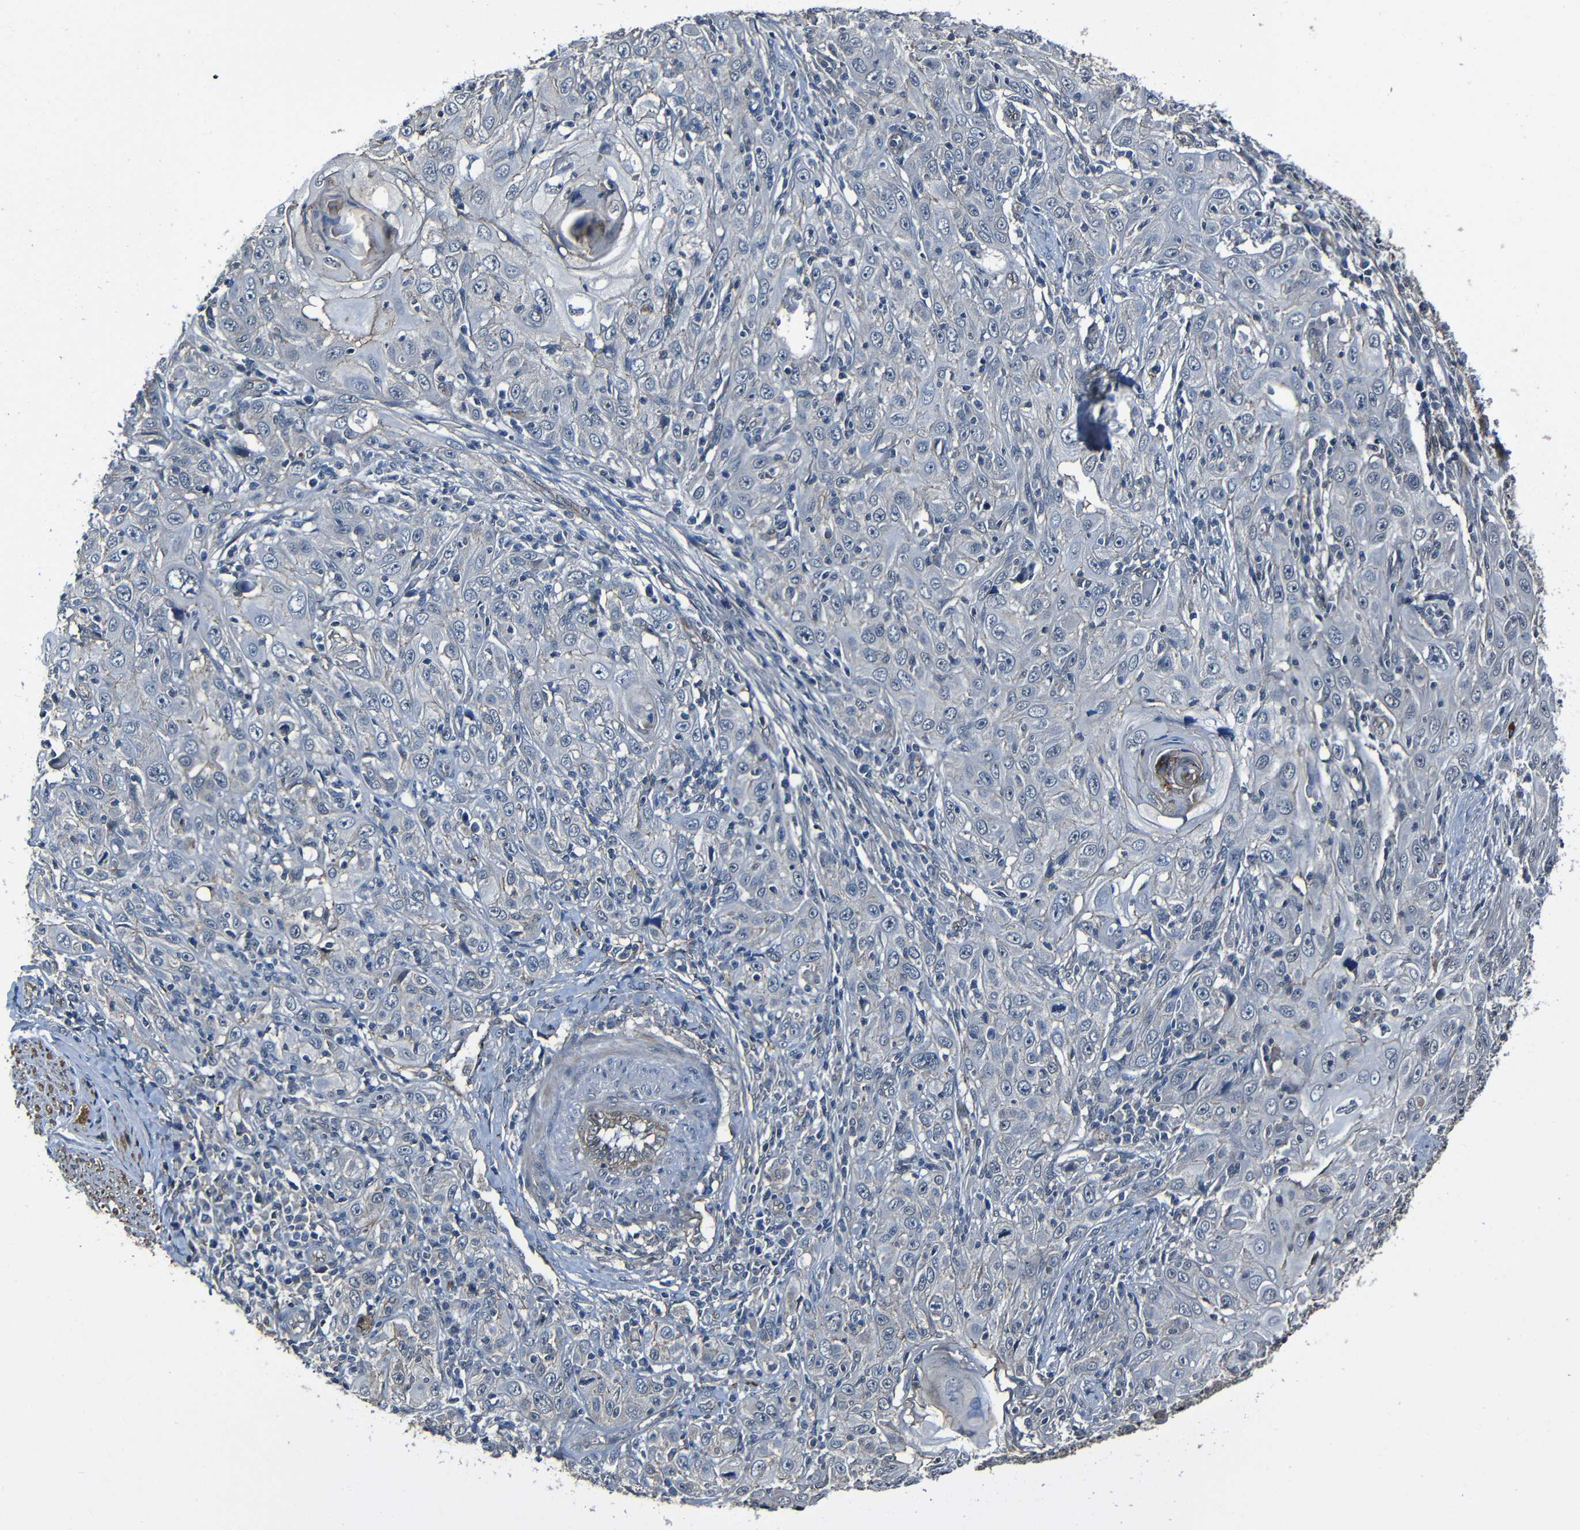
{"staining": {"intensity": "negative", "quantity": "none", "location": "none"}, "tissue": "skin cancer", "cell_type": "Tumor cells", "image_type": "cancer", "snomed": [{"axis": "morphology", "description": "Squamous cell carcinoma, NOS"}, {"axis": "topography", "description": "Skin"}], "caption": "Immunohistochemistry (IHC) image of human squamous cell carcinoma (skin) stained for a protein (brown), which demonstrates no expression in tumor cells. (DAB (3,3'-diaminobenzidine) immunohistochemistry with hematoxylin counter stain).", "gene": "LGR5", "patient": {"sex": "female", "age": 88}}